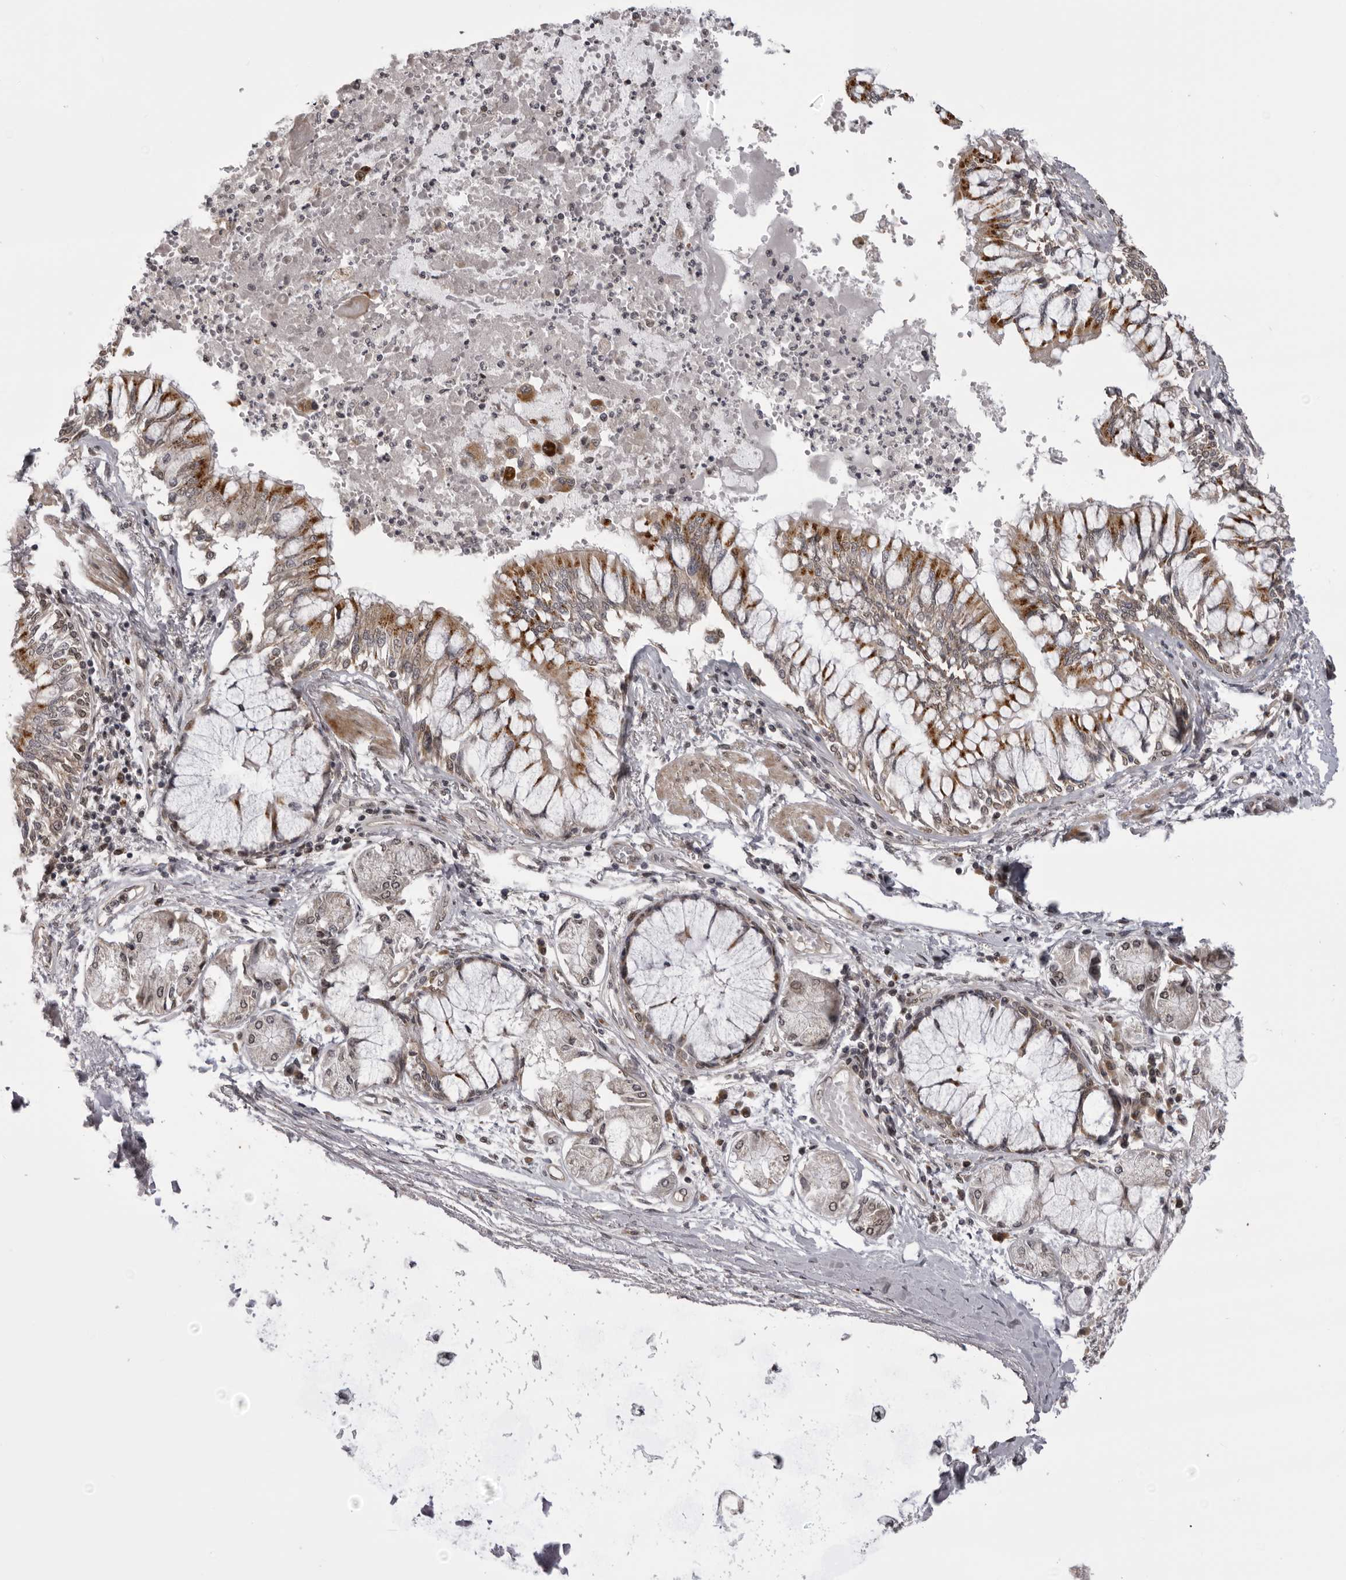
{"staining": {"intensity": "moderate", "quantity": ">75%", "location": "cytoplasmic/membranous"}, "tissue": "bronchus", "cell_type": "Respiratory epithelial cells", "image_type": "normal", "snomed": [{"axis": "morphology", "description": "Normal tissue, NOS"}, {"axis": "topography", "description": "Cartilage tissue"}, {"axis": "topography", "description": "Bronchus"}, {"axis": "topography", "description": "Lung"}], "caption": "Bronchus stained with immunohistochemistry exhibits moderate cytoplasmic/membranous expression in about >75% of respiratory epithelial cells.", "gene": "C1orf109", "patient": {"sex": "female", "age": 49}}